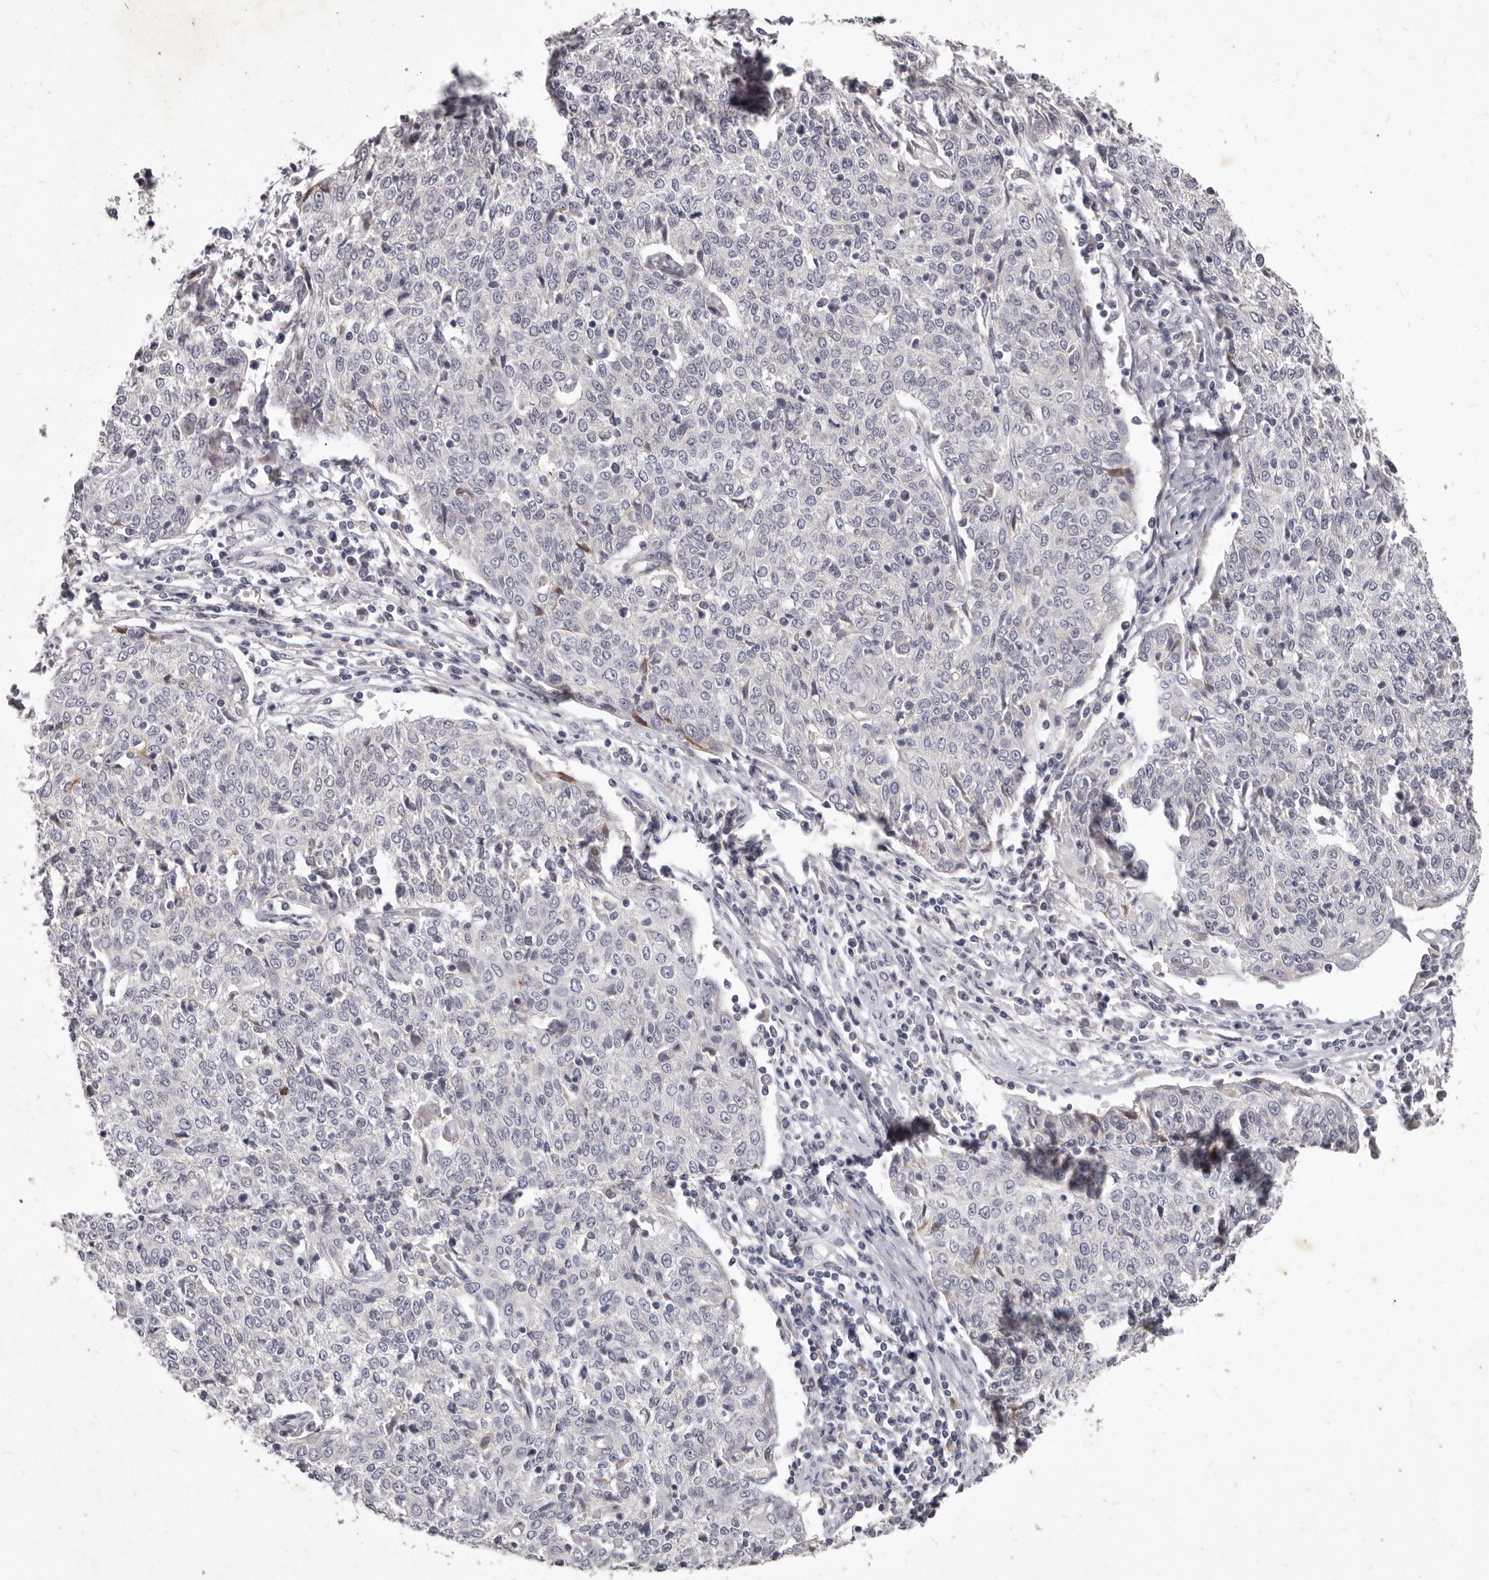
{"staining": {"intensity": "negative", "quantity": "none", "location": "none"}, "tissue": "cervical cancer", "cell_type": "Tumor cells", "image_type": "cancer", "snomed": [{"axis": "morphology", "description": "Squamous cell carcinoma, NOS"}, {"axis": "topography", "description": "Cervix"}], "caption": "A high-resolution micrograph shows immunohistochemistry (IHC) staining of cervical cancer (squamous cell carcinoma), which reveals no significant staining in tumor cells. The staining was performed using DAB (3,3'-diaminobenzidine) to visualize the protein expression in brown, while the nuclei were stained in blue with hematoxylin (Magnification: 20x).", "gene": "GPRC5C", "patient": {"sex": "female", "age": 48}}